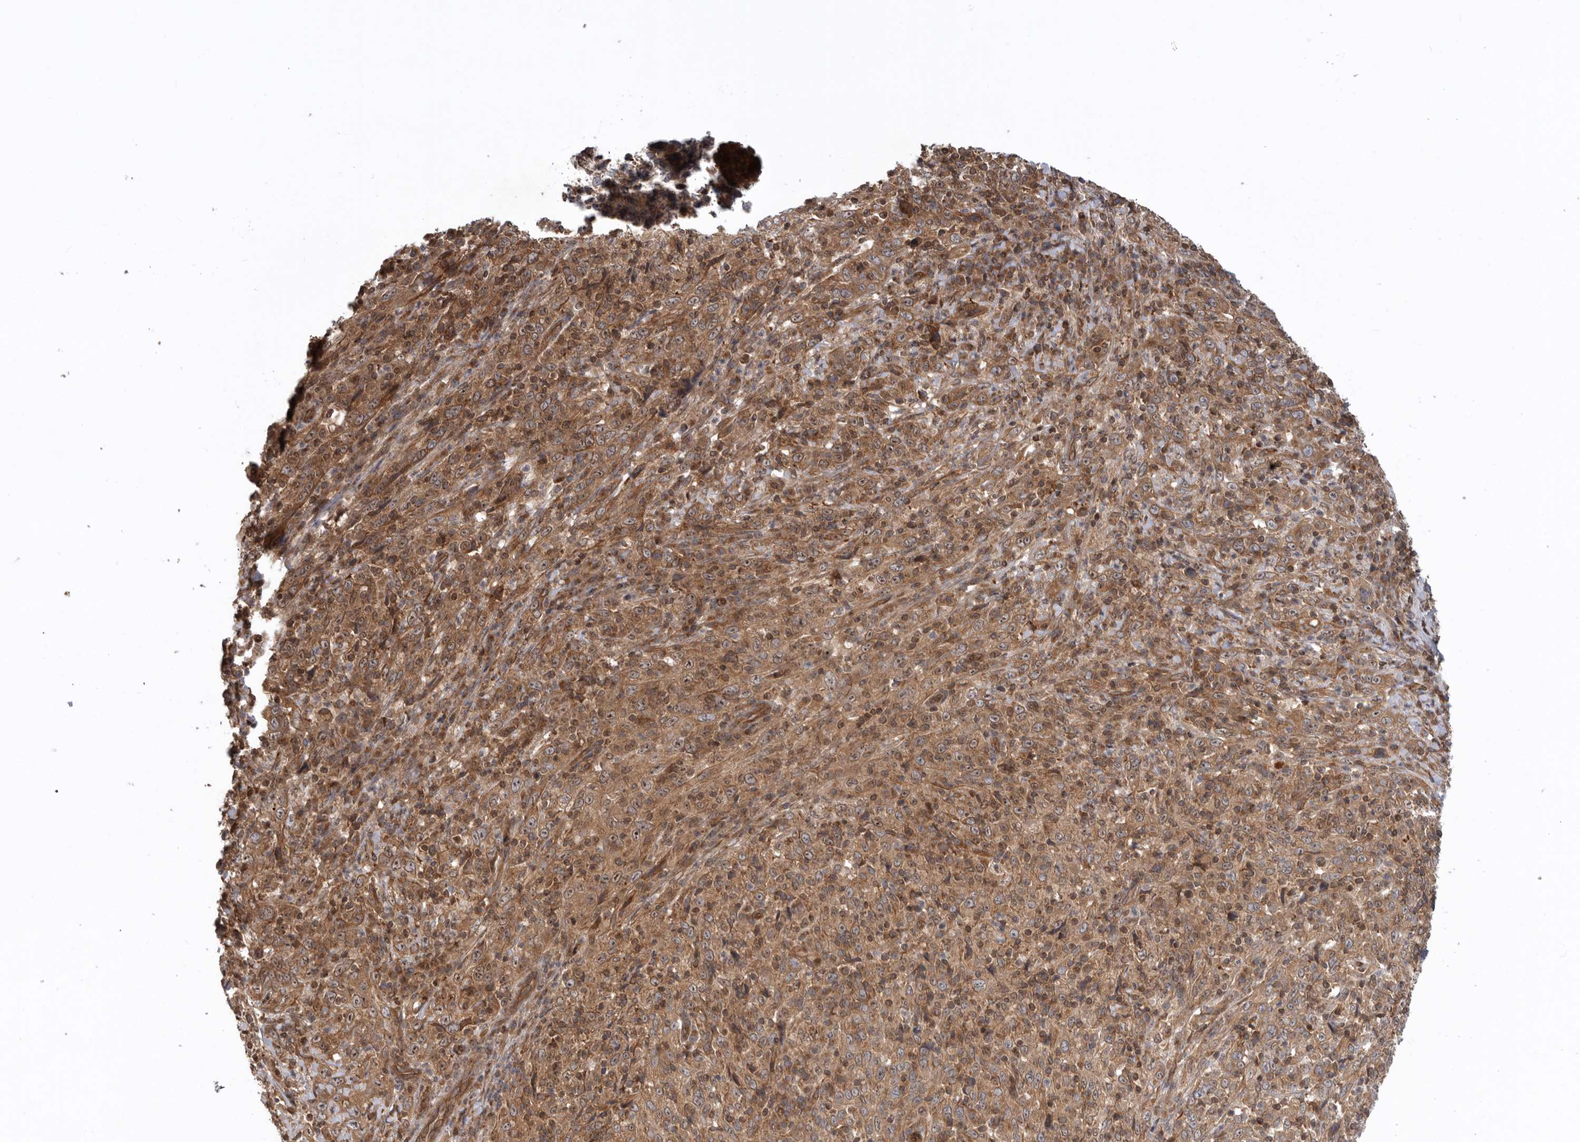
{"staining": {"intensity": "moderate", "quantity": ">75%", "location": "cytoplasmic/membranous,nuclear"}, "tissue": "cervical cancer", "cell_type": "Tumor cells", "image_type": "cancer", "snomed": [{"axis": "morphology", "description": "Squamous cell carcinoma, NOS"}, {"axis": "topography", "description": "Cervix"}], "caption": "Moderate cytoplasmic/membranous and nuclear protein staining is present in about >75% of tumor cells in cervical cancer.", "gene": "DHDDS", "patient": {"sex": "female", "age": 46}}